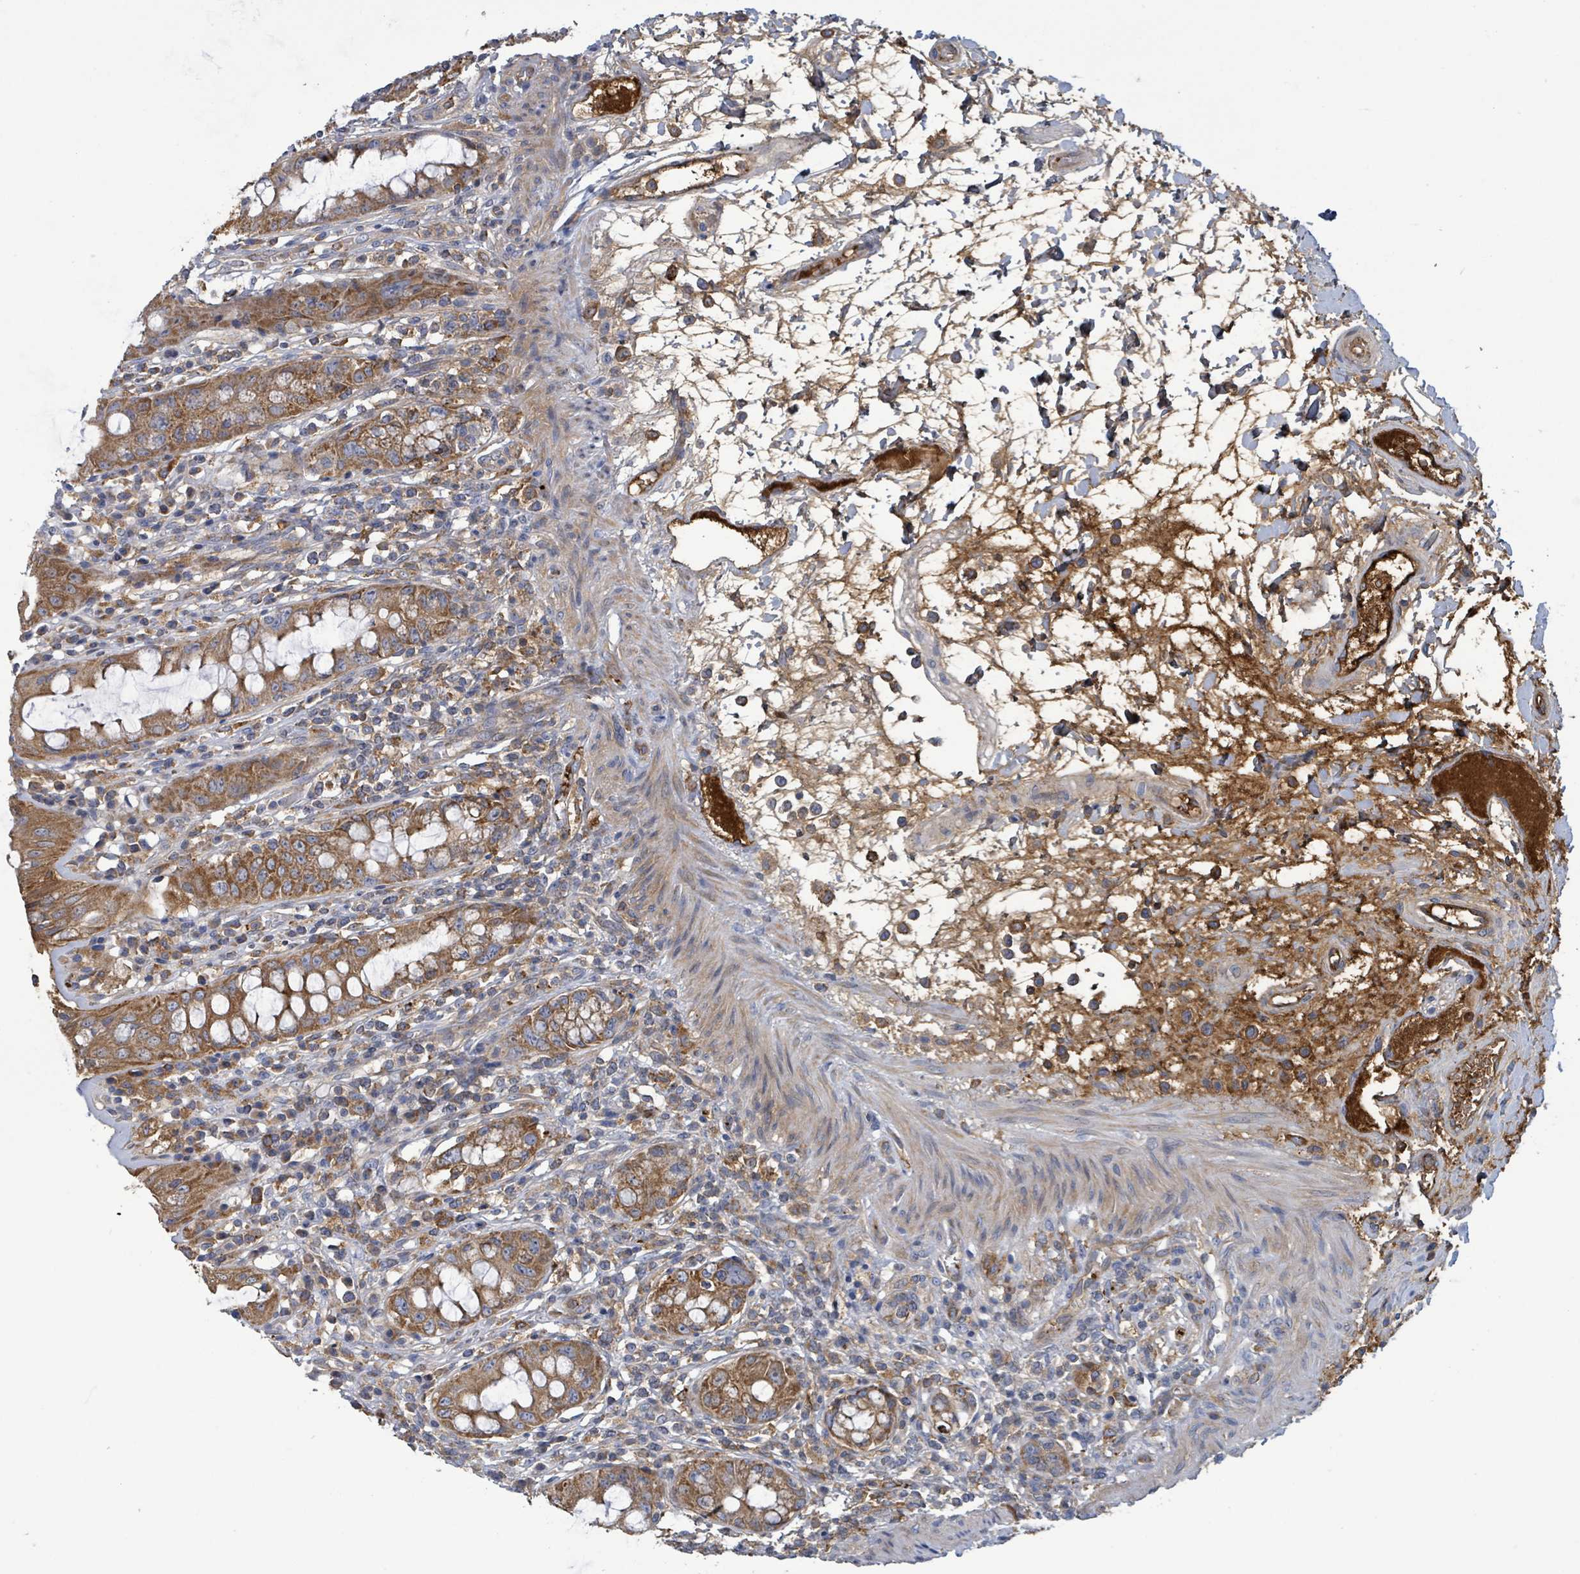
{"staining": {"intensity": "strong", "quantity": ">75%", "location": "cytoplasmic/membranous"}, "tissue": "rectum", "cell_type": "Glandular cells", "image_type": "normal", "snomed": [{"axis": "morphology", "description": "Normal tissue, NOS"}, {"axis": "topography", "description": "Rectum"}], "caption": "The histopathology image demonstrates a brown stain indicating the presence of a protein in the cytoplasmic/membranous of glandular cells in rectum.", "gene": "PLAAT1", "patient": {"sex": "female", "age": 57}}